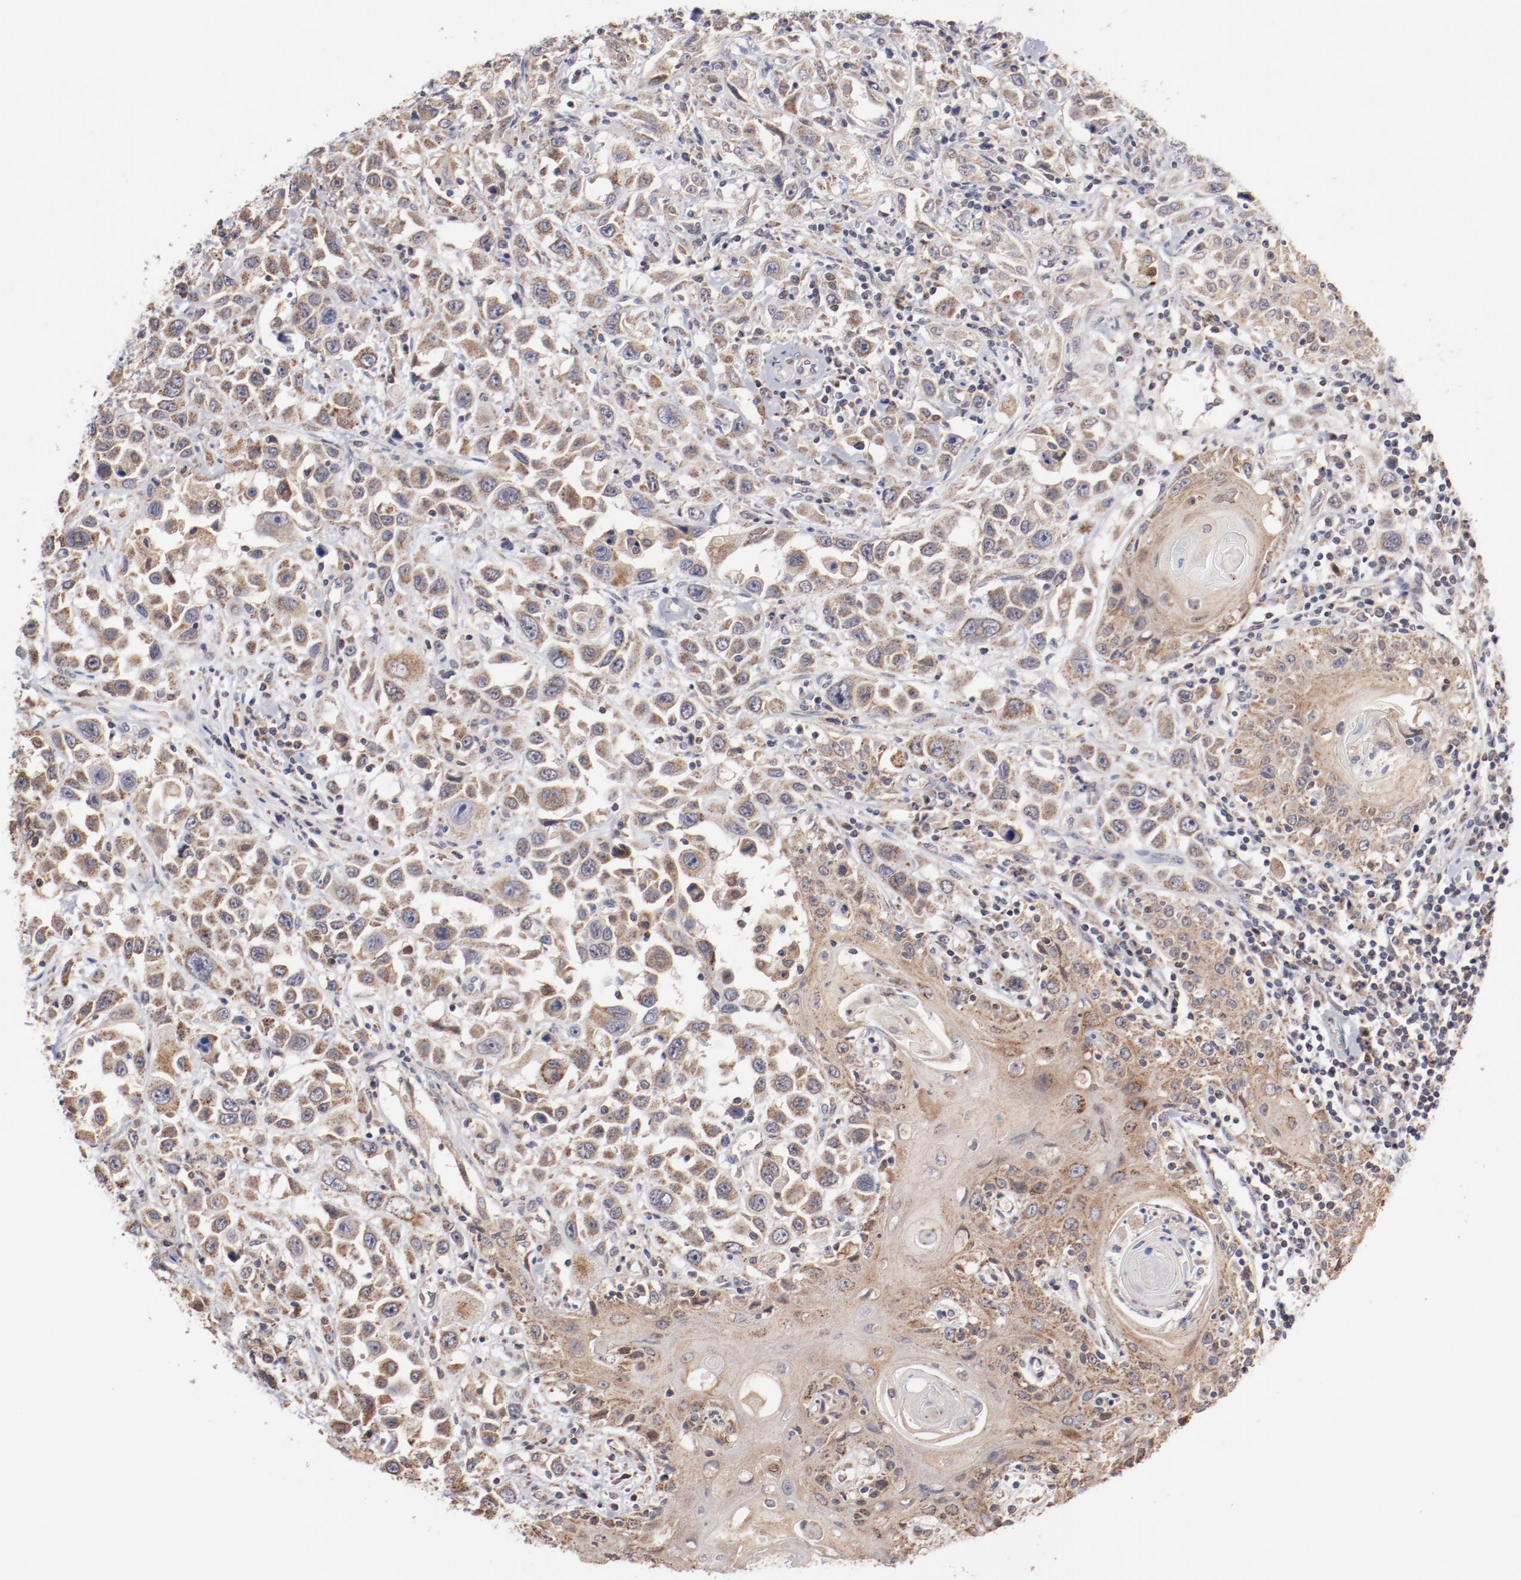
{"staining": {"intensity": "moderate", "quantity": ">75%", "location": "cytoplasmic/membranous"}, "tissue": "head and neck cancer", "cell_type": "Tumor cells", "image_type": "cancer", "snomed": [{"axis": "morphology", "description": "Squamous cell carcinoma, NOS"}, {"axis": "topography", "description": "Oral tissue"}, {"axis": "topography", "description": "Head-Neck"}], "caption": "Moderate cytoplasmic/membranous protein expression is present in about >75% of tumor cells in head and neck cancer.", "gene": "PPFIBP2", "patient": {"sex": "female", "age": 76}}